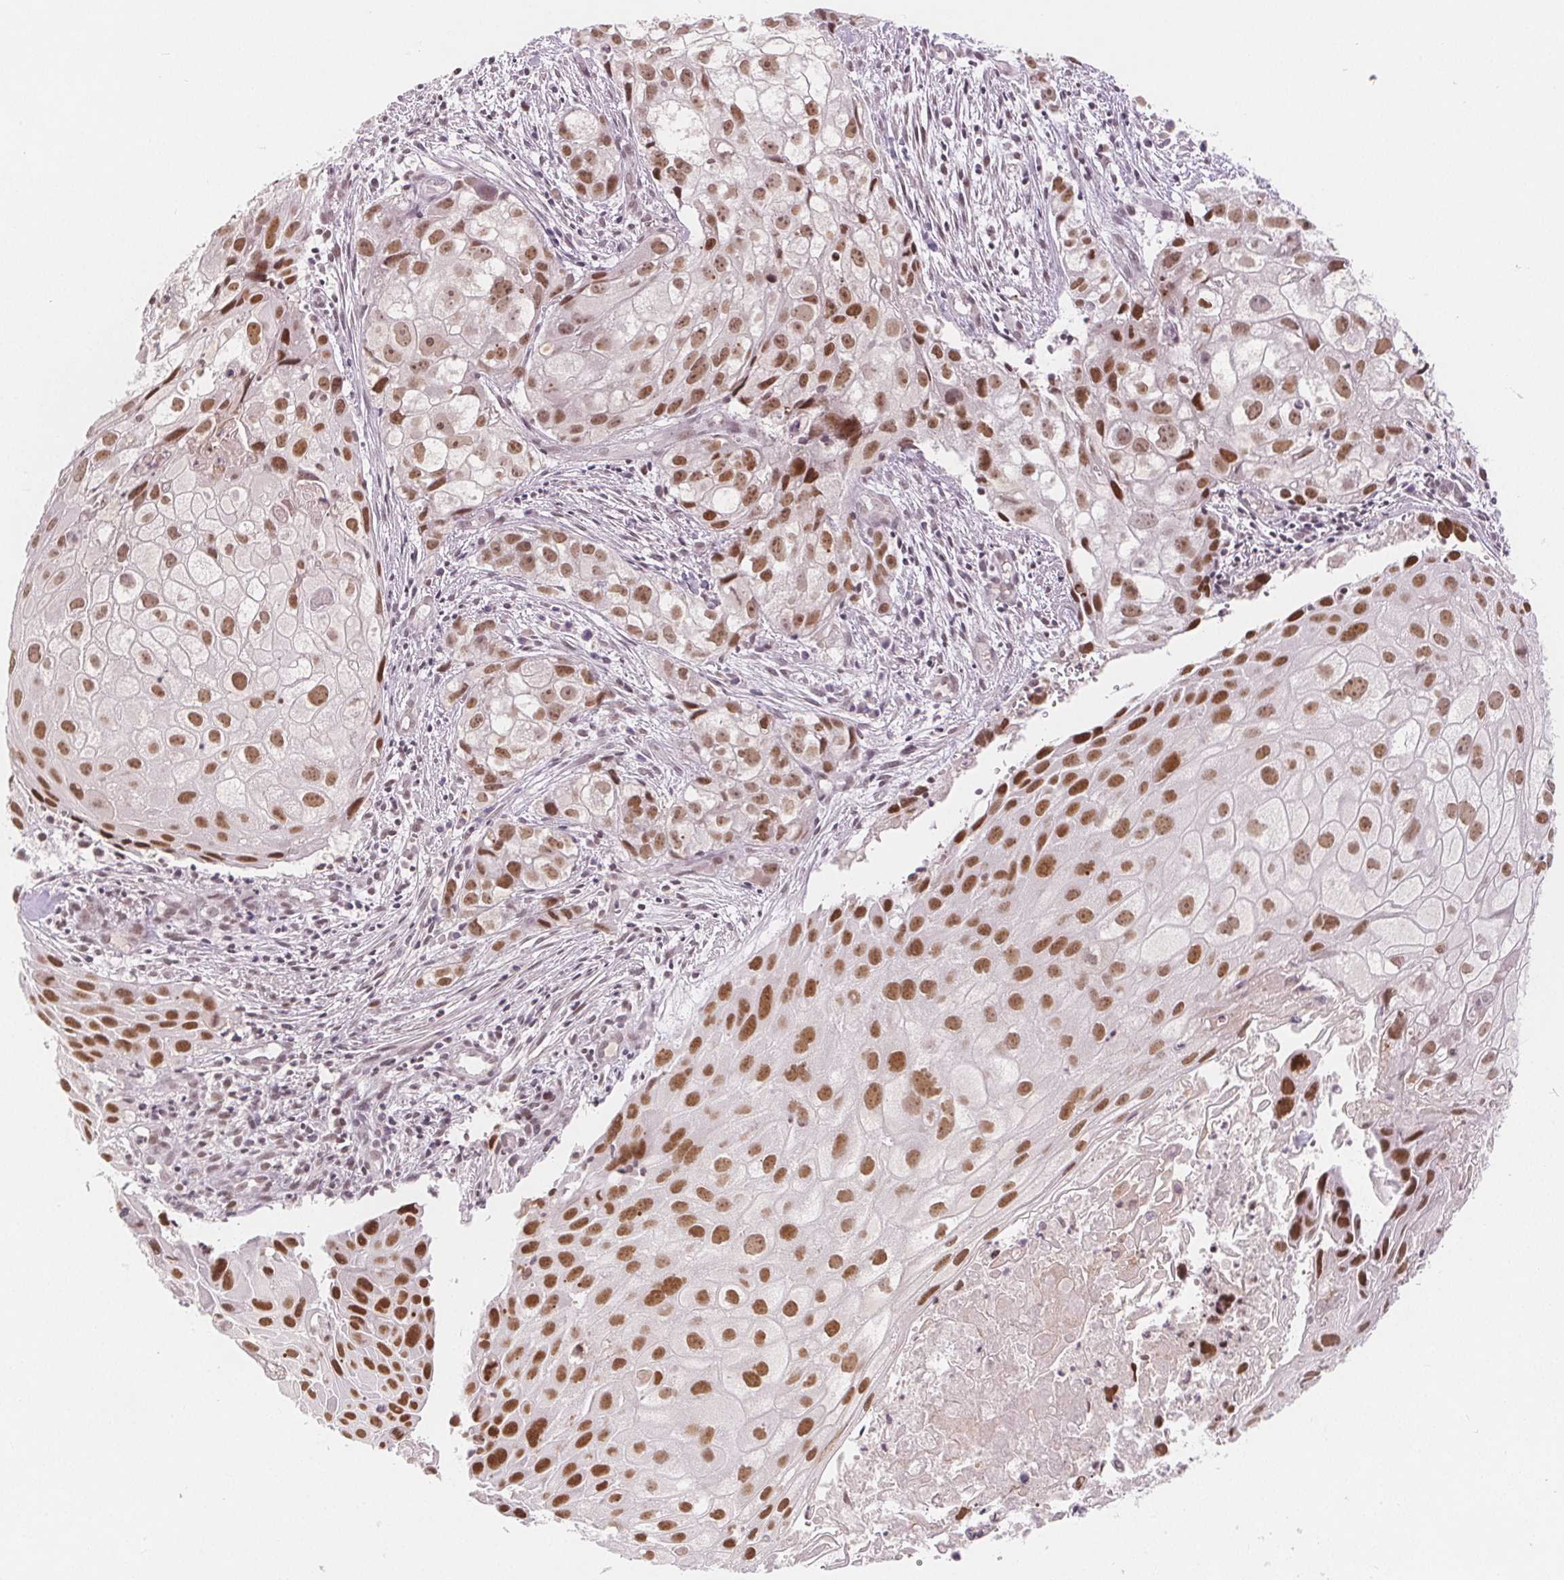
{"staining": {"intensity": "moderate", "quantity": ">75%", "location": "nuclear"}, "tissue": "cervical cancer", "cell_type": "Tumor cells", "image_type": "cancer", "snomed": [{"axis": "morphology", "description": "Squamous cell carcinoma, NOS"}, {"axis": "topography", "description": "Cervix"}], "caption": "Protein expression analysis of human squamous cell carcinoma (cervical) reveals moderate nuclear staining in about >75% of tumor cells.", "gene": "DEK", "patient": {"sex": "female", "age": 53}}